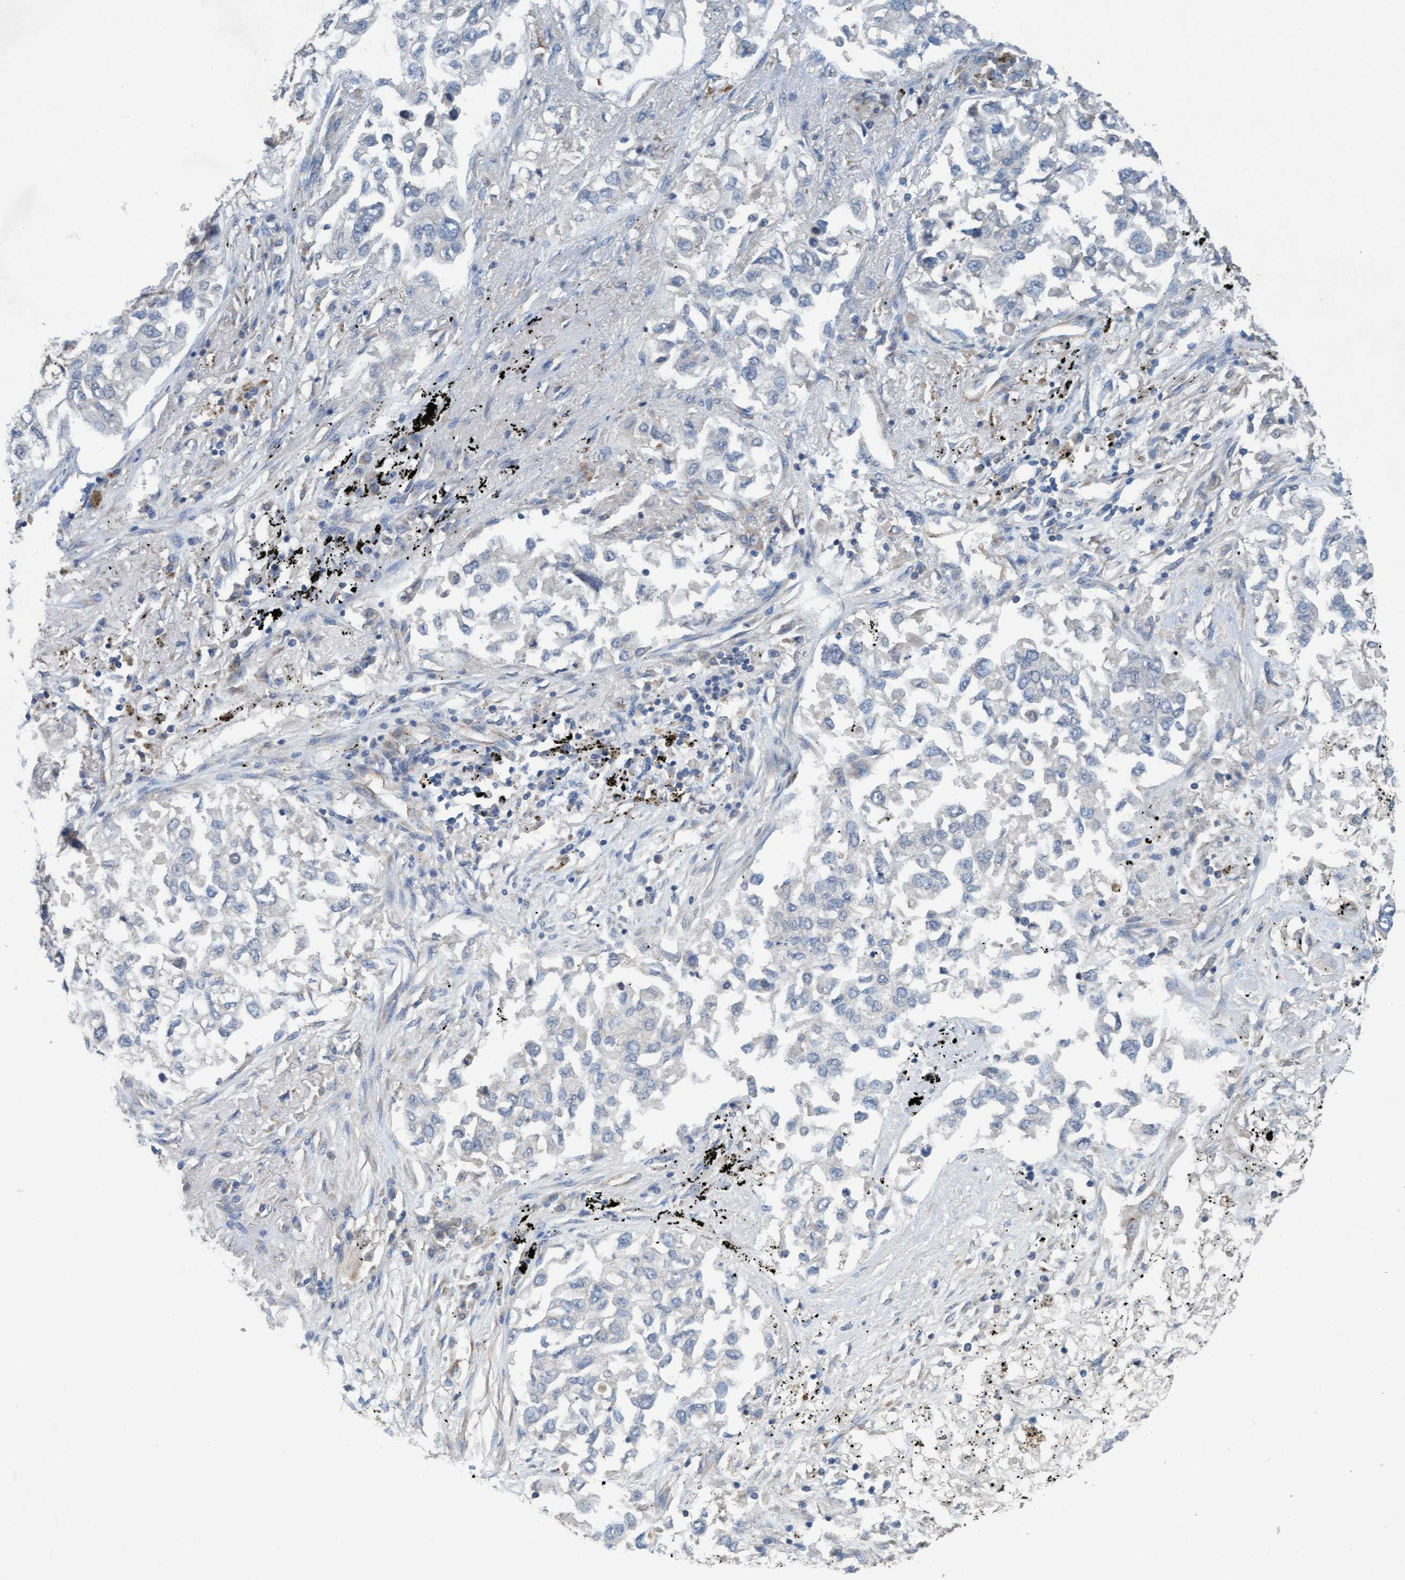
{"staining": {"intensity": "negative", "quantity": "none", "location": "none"}, "tissue": "lung cancer", "cell_type": "Tumor cells", "image_type": "cancer", "snomed": [{"axis": "morphology", "description": "Inflammation, NOS"}, {"axis": "morphology", "description": "Adenocarcinoma, NOS"}, {"axis": "topography", "description": "Lung"}], "caption": "The IHC image has no significant positivity in tumor cells of lung cancer (adenocarcinoma) tissue.", "gene": "ZNF566", "patient": {"sex": "male", "age": 63}}